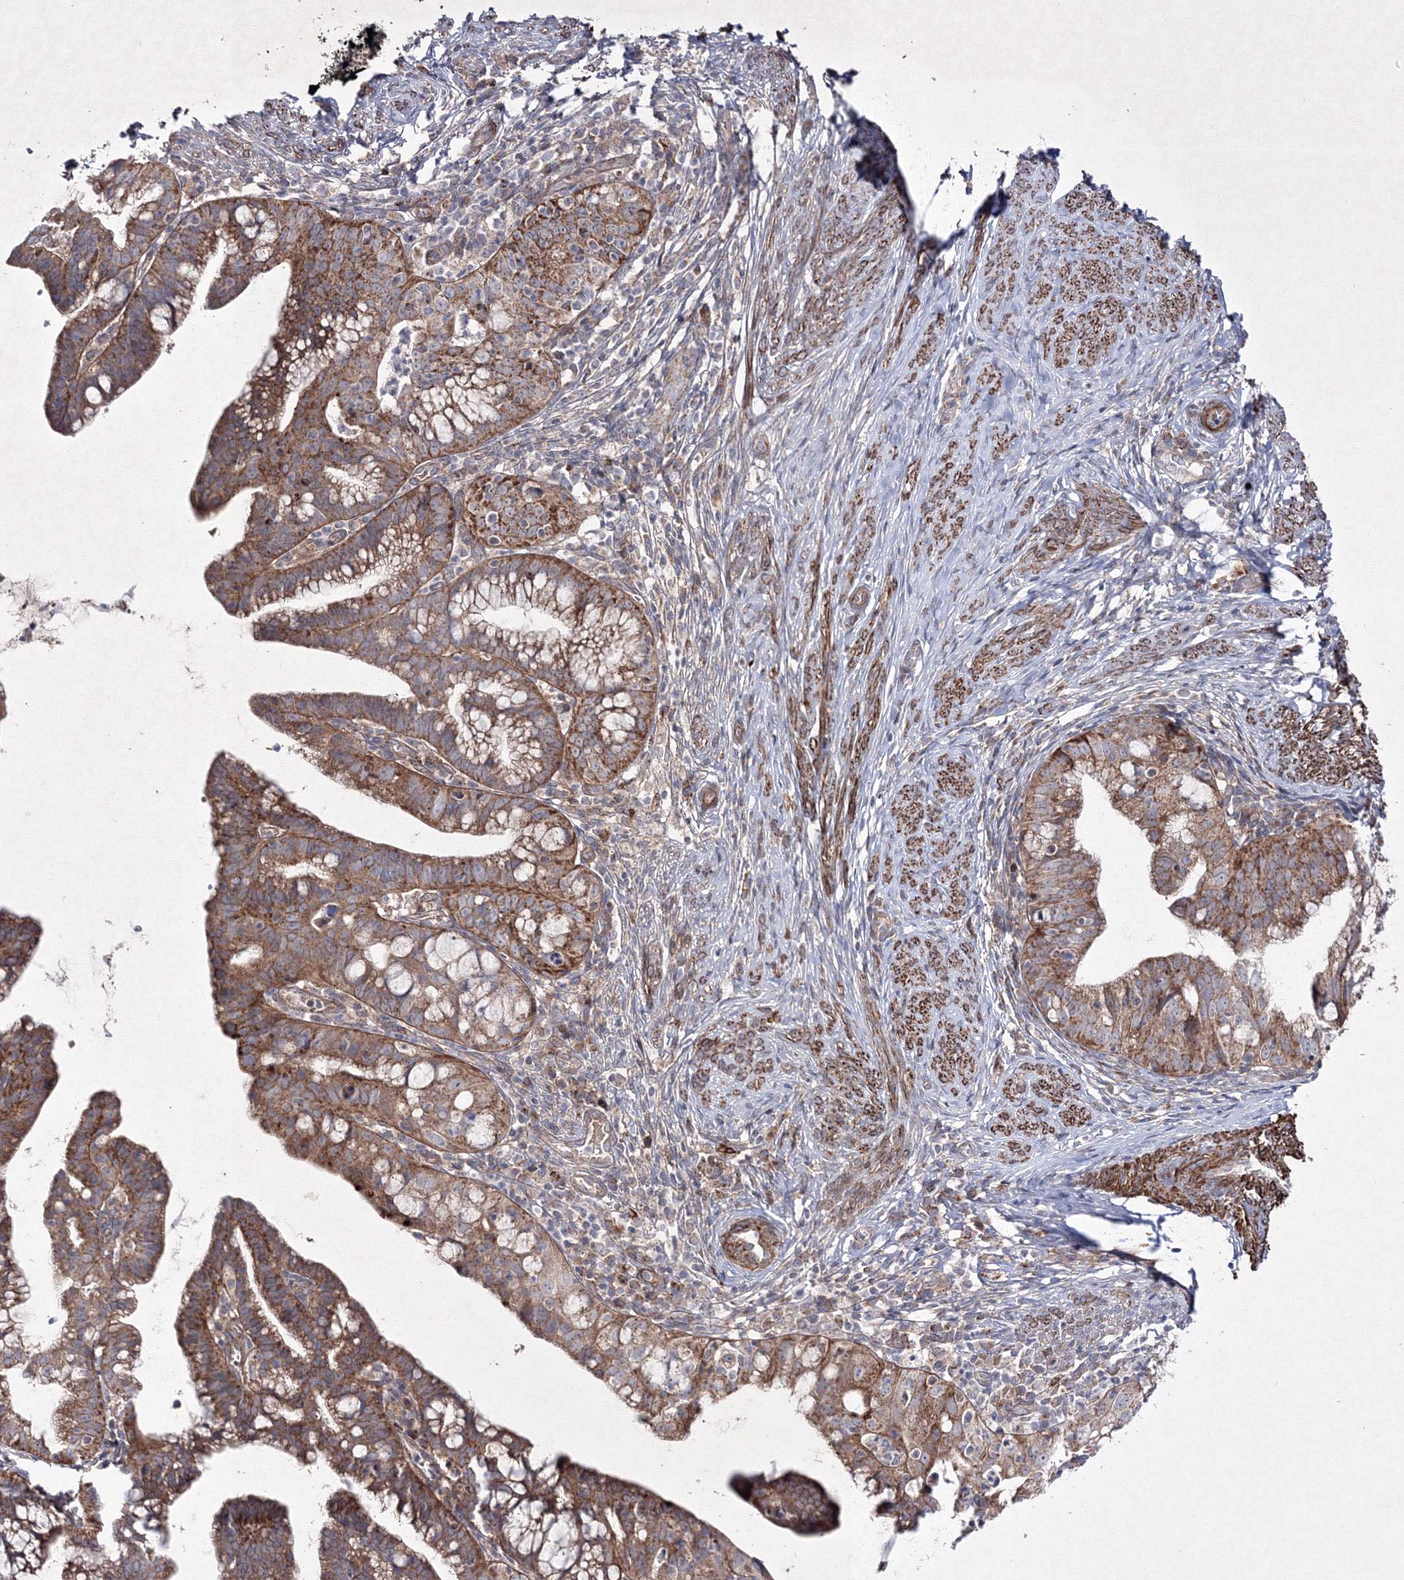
{"staining": {"intensity": "moderate", "quantity": ">75%", "location": "cytoplasmic/membranous"}, "tissue": "cervical cancer", "cell_type": "Tumor cells", "image_type": "cancer", "snomed": [{"axis": "morphology", "description": "Adenocarcinoma, NOS"}, {"axis": "topography", "description": "Cervix"}], "caption": "There is medium levels of moderate cytoplasmic/membranous positivity in tumor cells of cervical cancer (adenocarcinoma), as demonstrated by immunohistochemical staining (brown color).", "gene": "GFM1", "patient": {"sex": "female", "age": 36}}